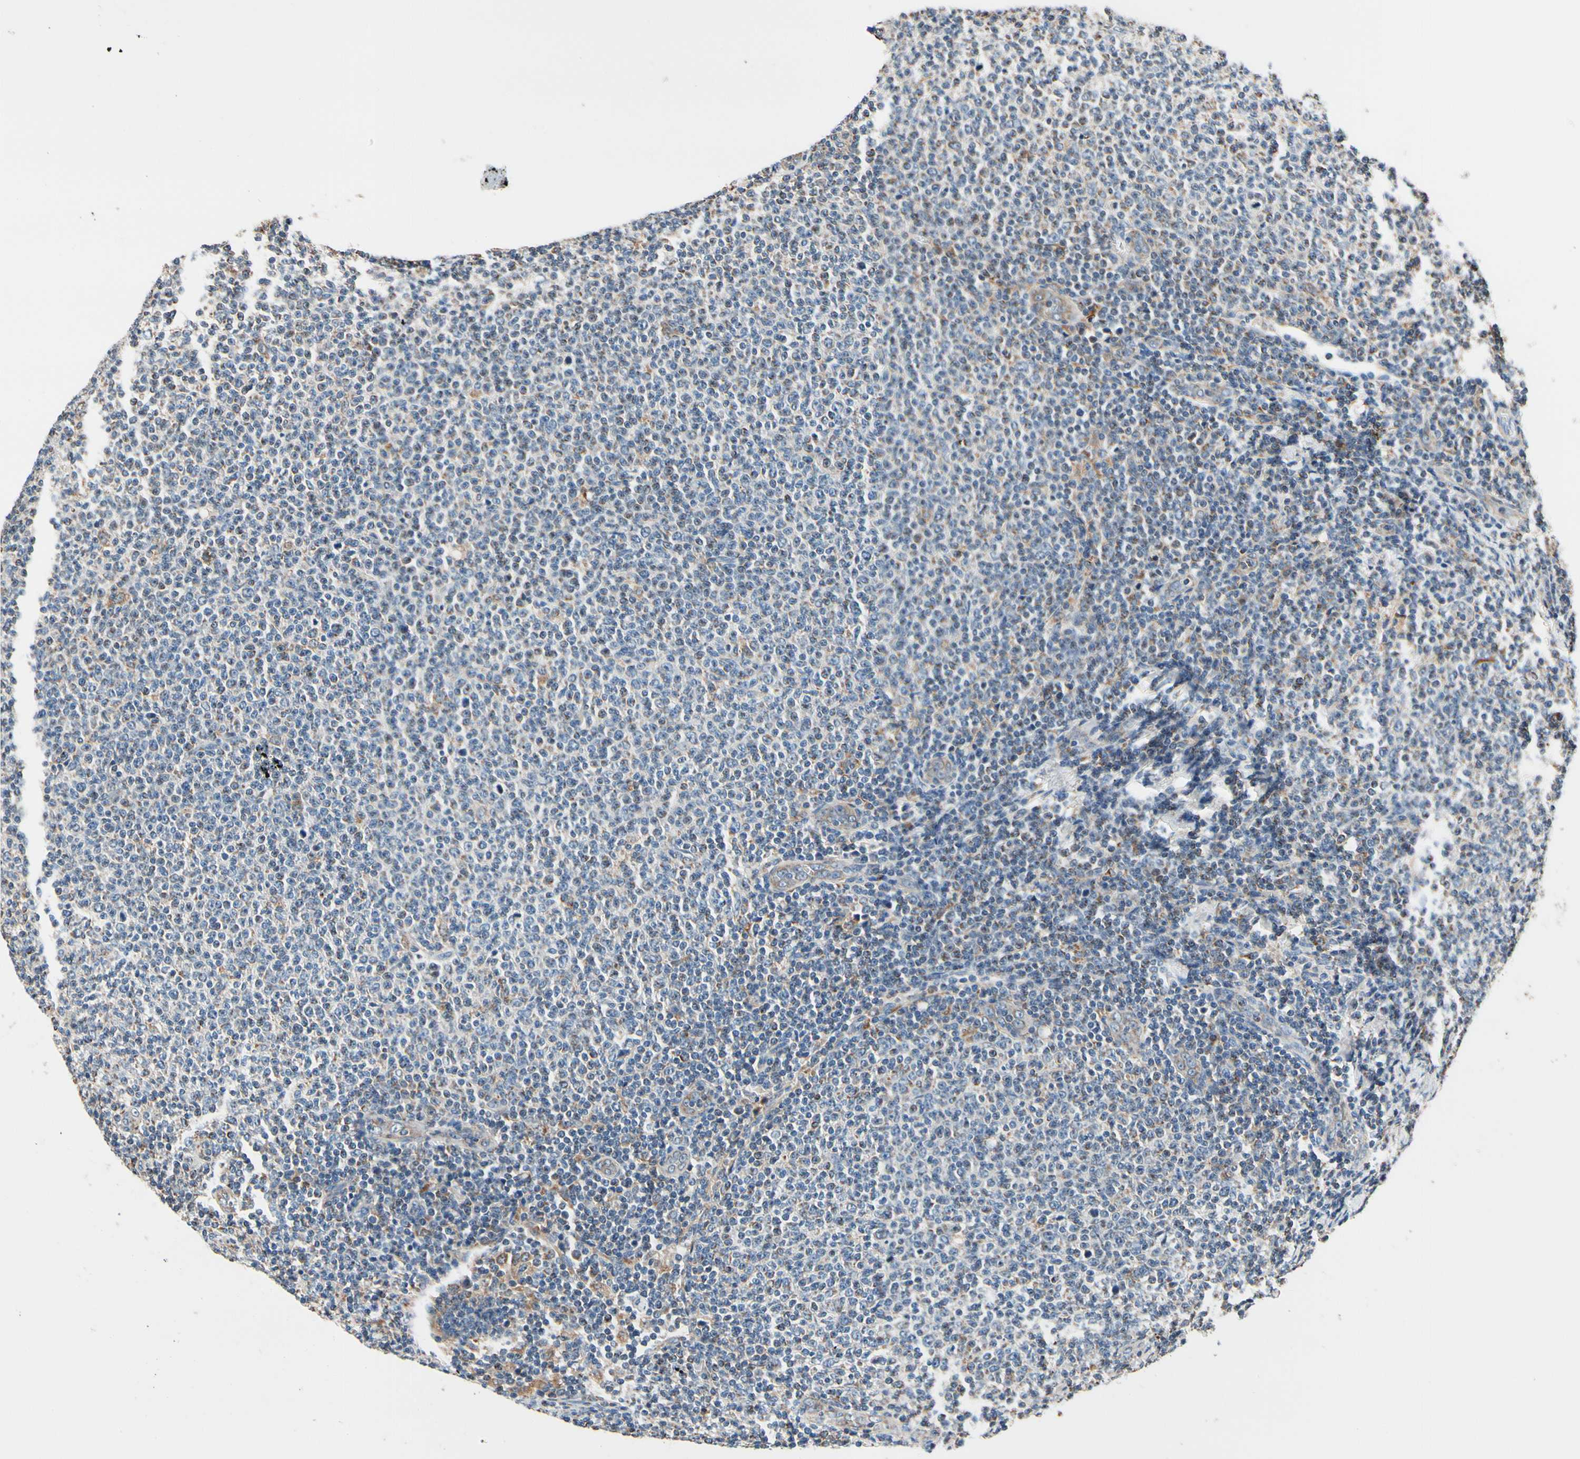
{"staining": {"intensity": "moderate", "quantity": "25%-75%", "location": "cytoplasmic/membranous"}, "tissue": "lymphoma", "cell_type": "Tumor cells", "image_type": "cancer", "snomed": [{"axis": "morphology", "description": "Malignant lymphoma, non-Hodgkin's type, Low grade"}, {"axis": "topography", "description": "Lymph node"}], "caption": "Immunohistochemical staining of human lymphoma displays moderate cytoplasmic/membranous protein staining in approximately 25%-75% of tumor cells.", "gene": "TMEM176A", "patient": {"sex": "male", "age": 66}}